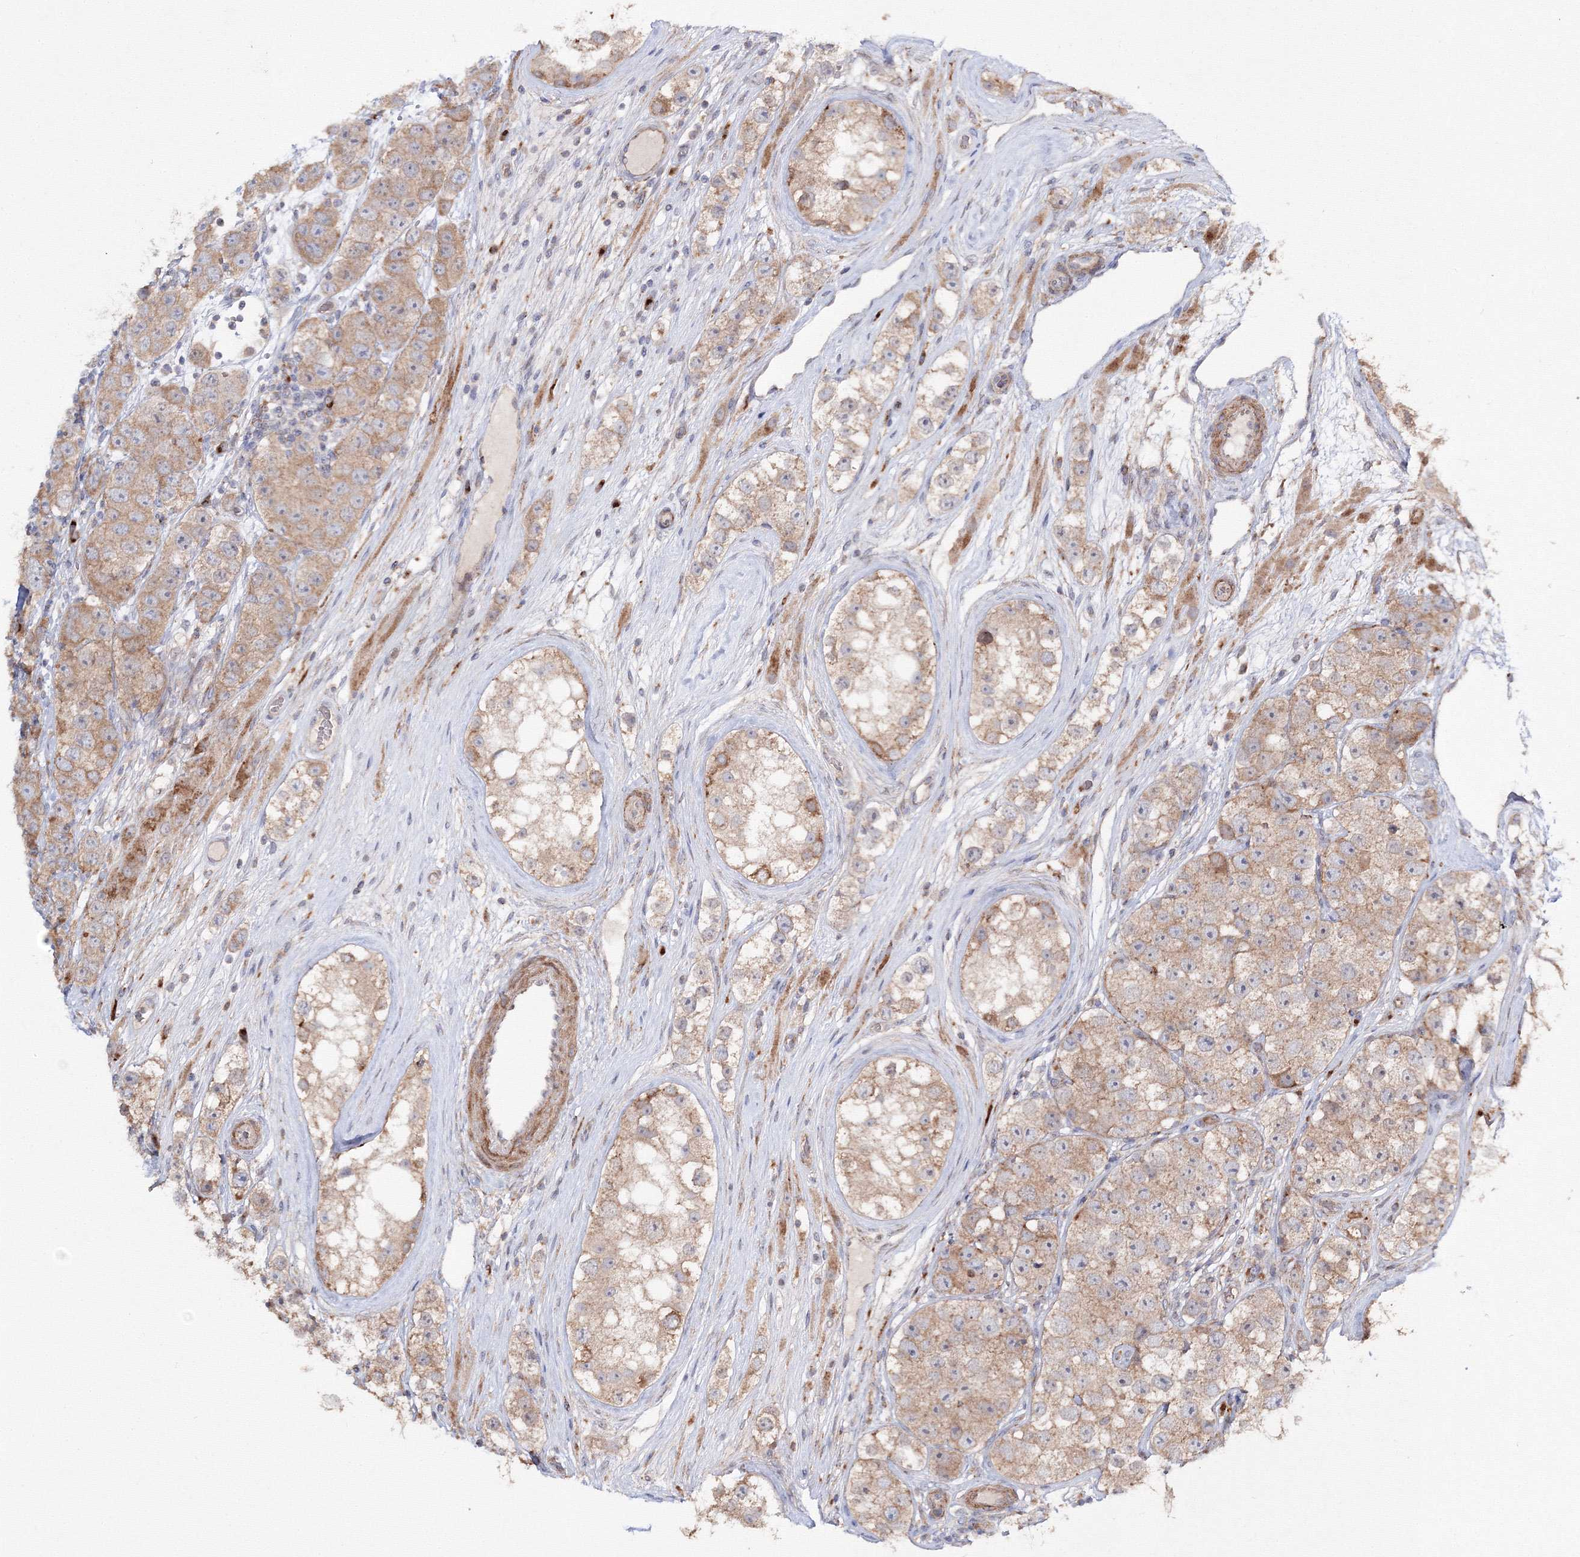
{"staining": {"intensity": "moderate", "quantity": ">75%", "location": "cytoplasmic/membranous"}, "tissue": "testis cancer", "cell_type": "Tumor cells", "image_type": "cancer", "snomed": [{"axis": "morphology", "description": "Seminoma, NOS"}, {"axis": "topography", "description": "Testis"}], "caption": "Immunohistochemical staining of human testis seminoma exhibits medium levels of moderate cytoplasmic/membranous protein staining in approximately >75% of tumor cells.", "gene": "DDO", "patient": {"sex": "male", "age": 28}}